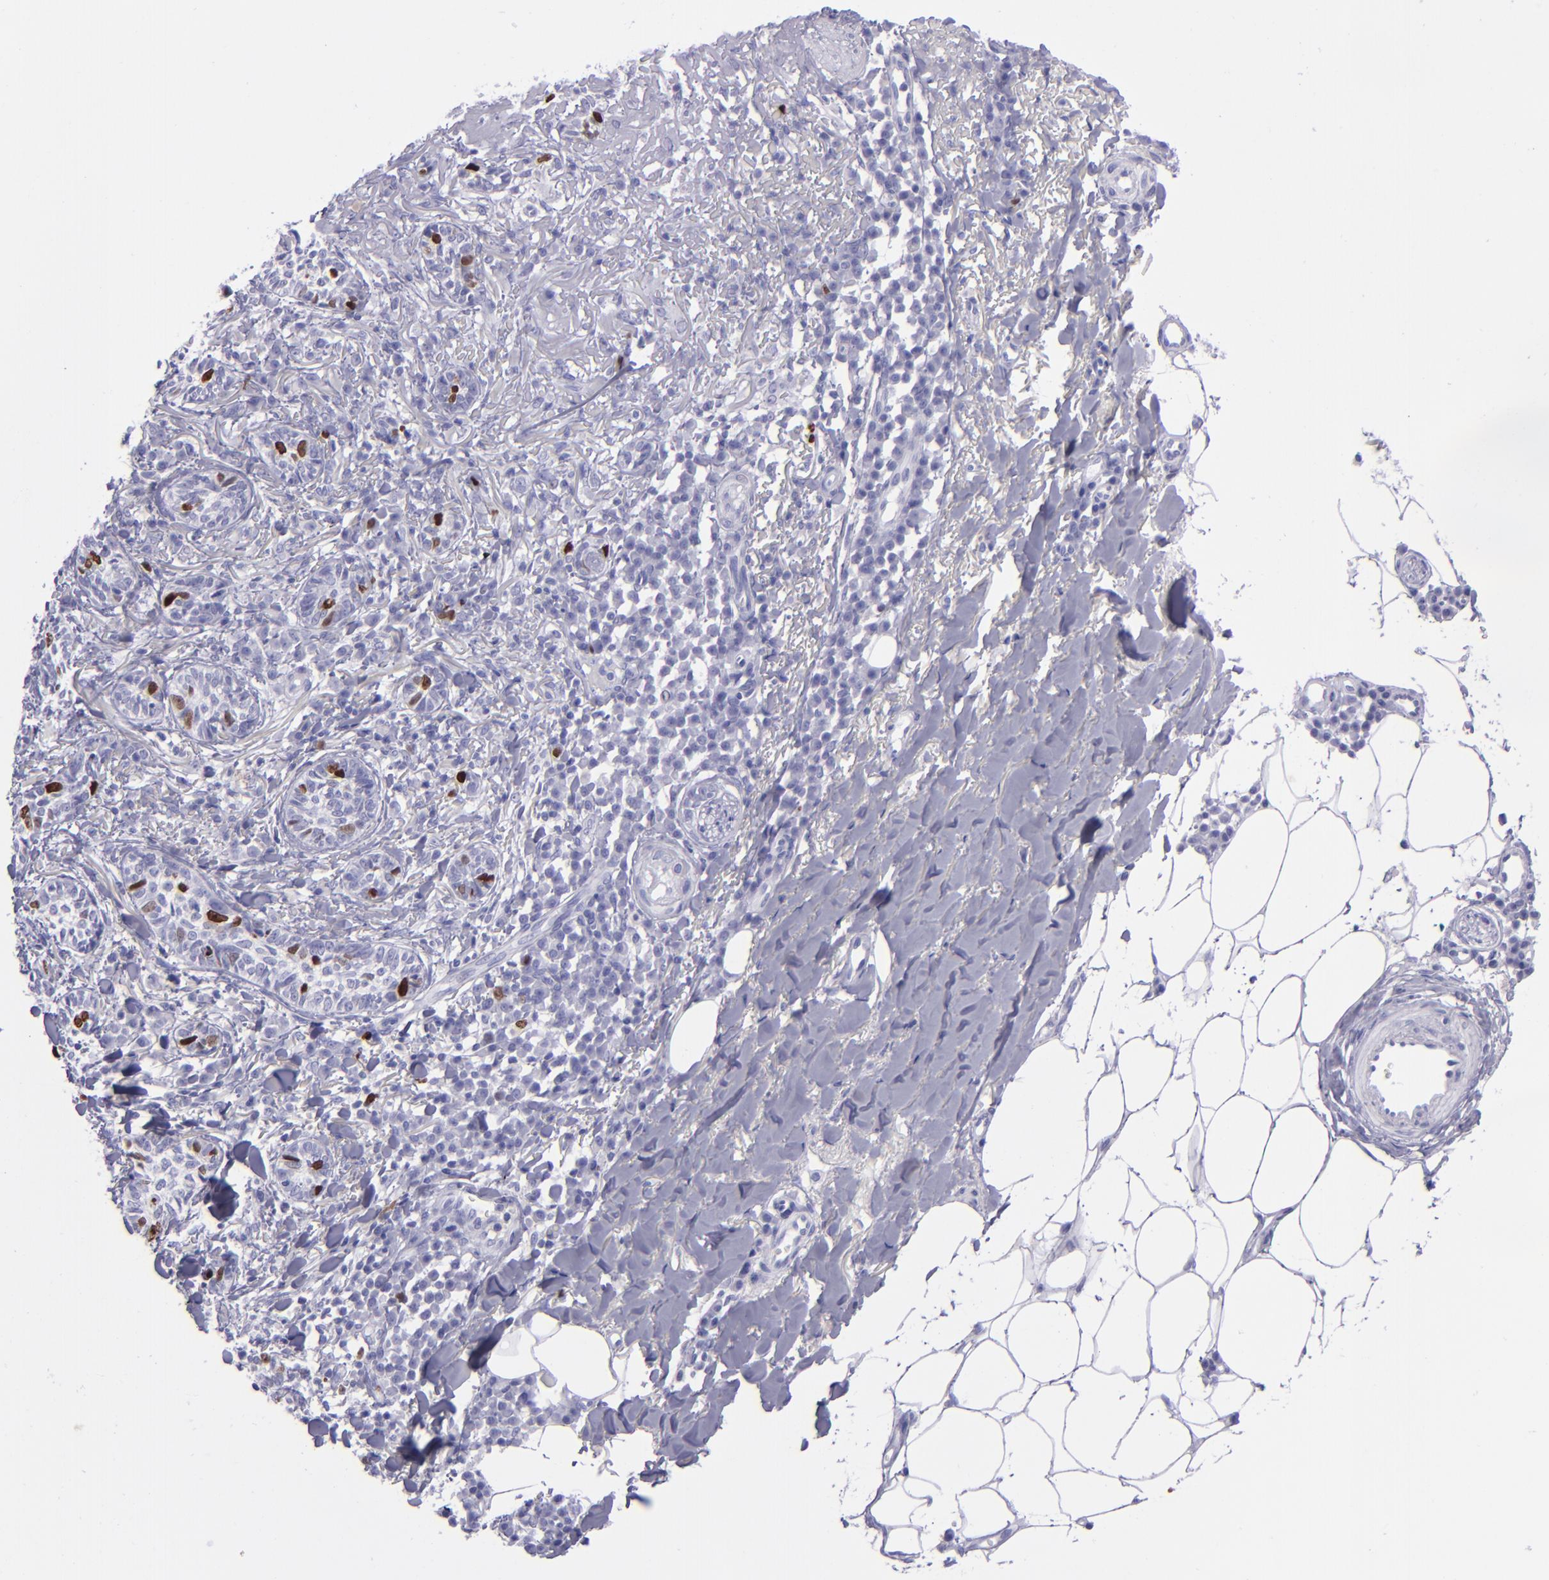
{"staining": {"intensity": "strong", "quantity": "<25%", "location": "nuclear"}, "tissue": "skin cancer", "cell_type": "Tumor cells", "image_type": "cancer", "snomed": [{"axis": "morphology", "description": "Basal cell carcinoma"}, {"axis": "topography", "description": "Skin"}], "caption": "The micrograph reveals staining of skin cancer (basal cell carcinoma), revealing strong nuclear protein staining (brown color) within tumor cells.", "gene": "TOP2A", "patient": {"sex": "female", "age": 89}}